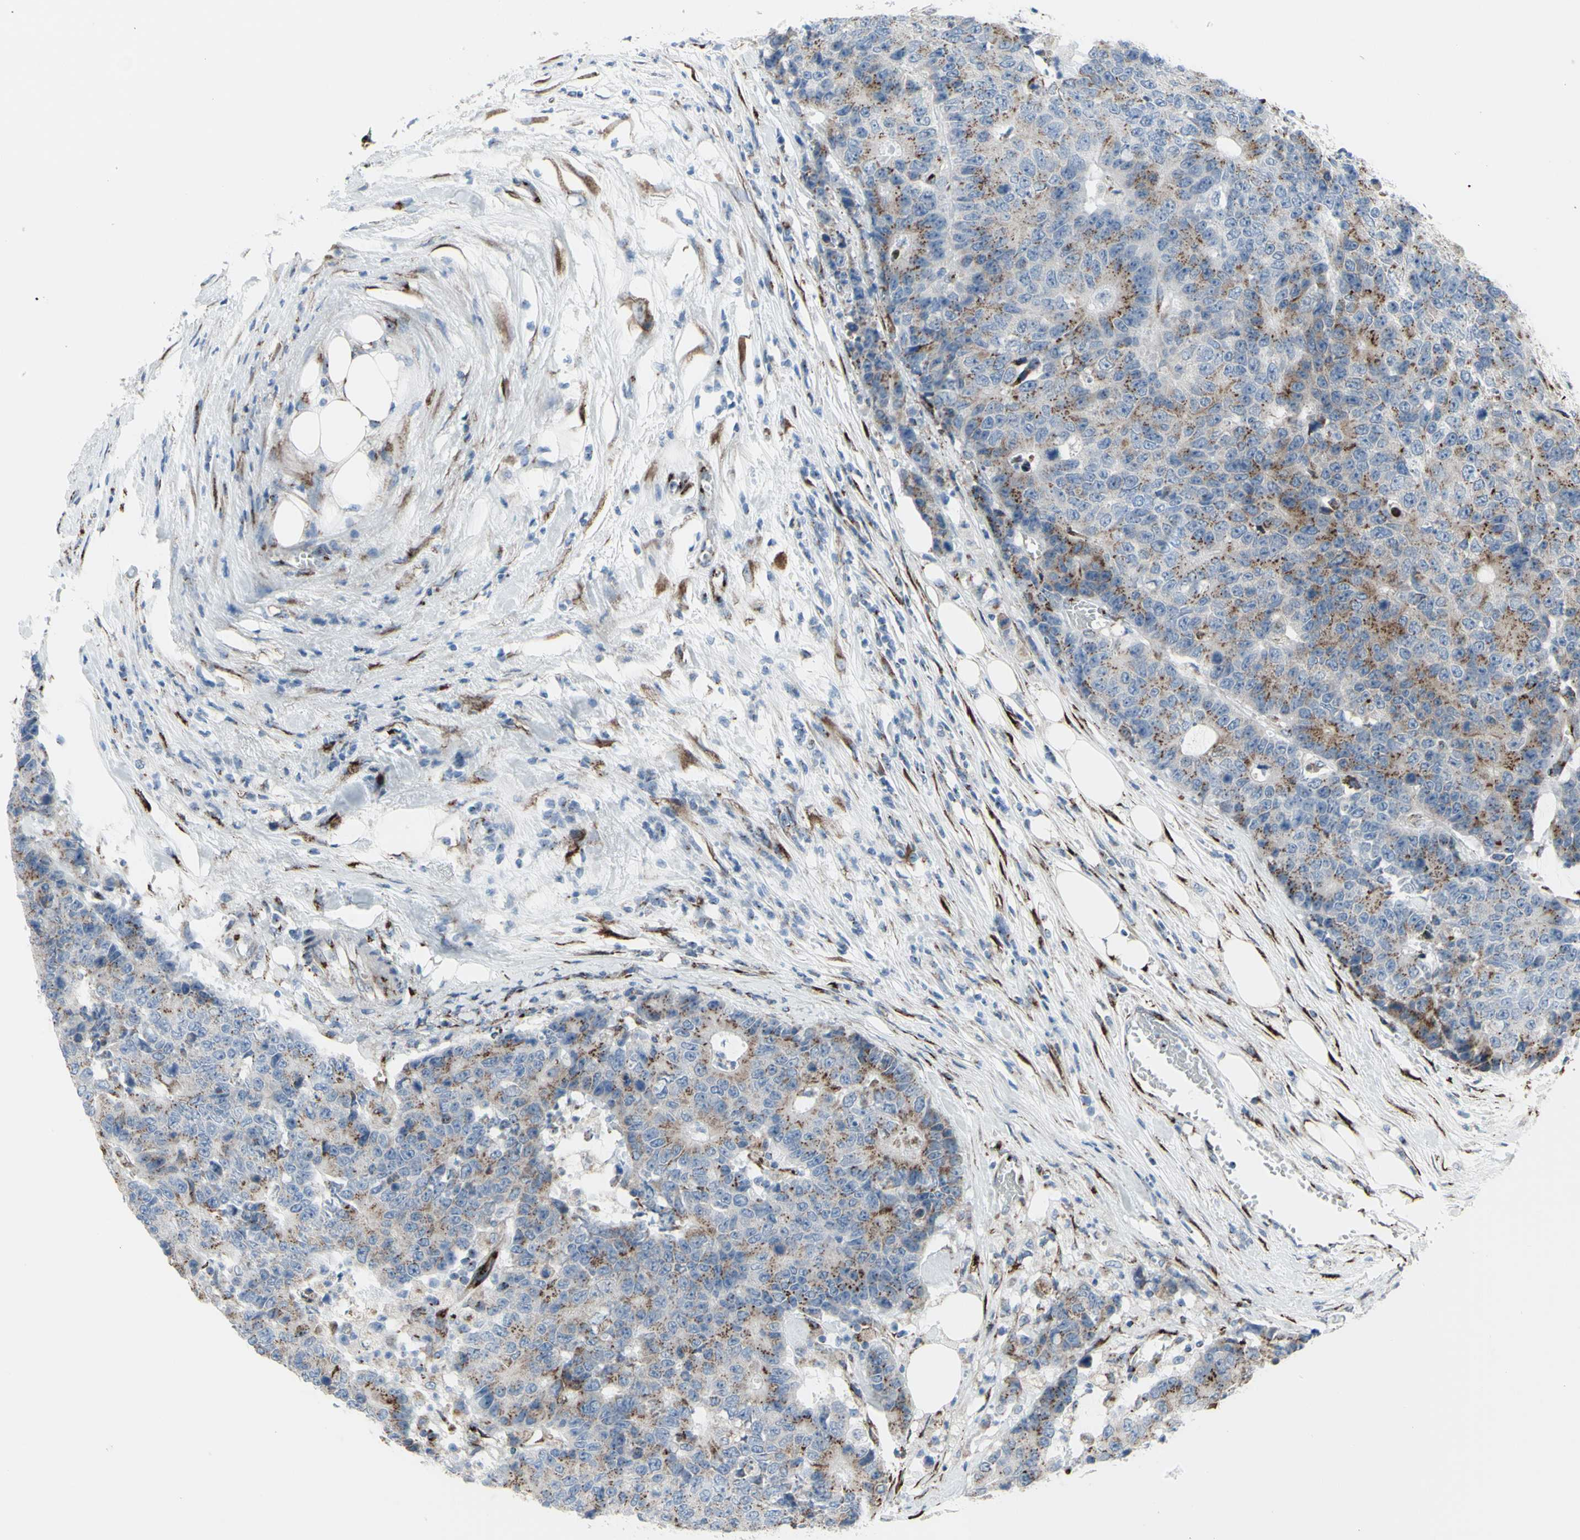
{"staining": {"intensity": "moderate", "quantity": "25%-75%", "location": "cytoplasmic/membranous"}, "tissue": "colorectal cancer", "cell_type": "Tumor cells", "image_type": "cancer", "snomed": [{"axis": "morphology", "description": "Adenocarcinoma, NOS"}, {"axis": "topography", "description": "Colon"}], "caption": "A medium amount of moderate cytoplasmic/membranous staining is identified in approximately 25%-75% of tumor cells in colorectal adenocarcinoma tissue. (DAB = brown stain, brightfield microscopy at high magnification).", "gene": "GLG1", "patient": {"sex": "female", "age": 86}}